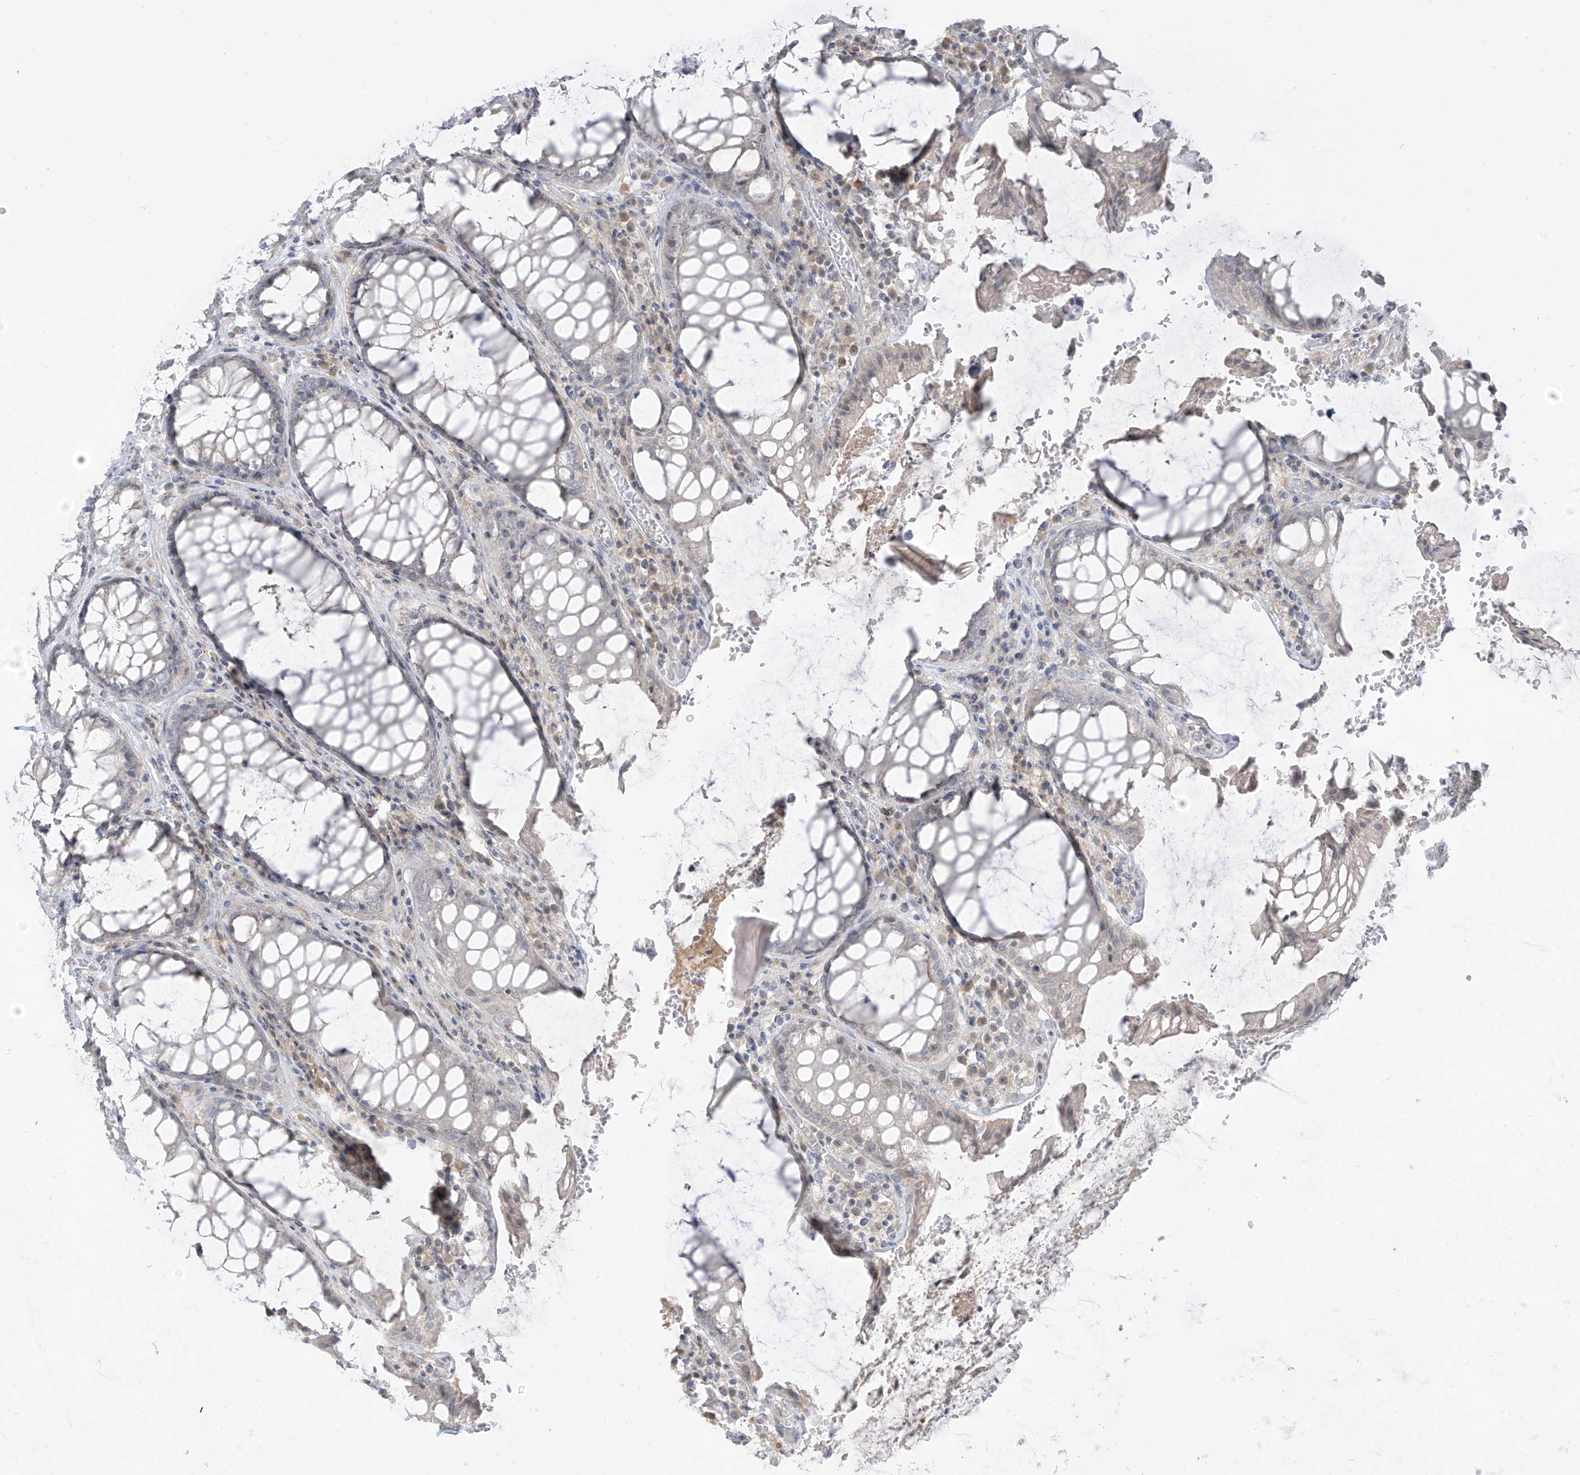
{"staining": {"intensity": "negative", "quantity": "none", "location": "none"}, "tissue": "rectum", "cell_type": "Glandular cells", "image_type": "normal", "snomed": [{"axis": "morphology", "description": "Normal tissue, NOS"}, {"axis": "topography", "description": "Rectum"}], "caption": "High power microscopy image of an immunohistochemistry image of normal rectum, revealing no significant positivity in glandular cells.", "gene": "C2orf42", "patient": {"sex": "male", "age": 64}}